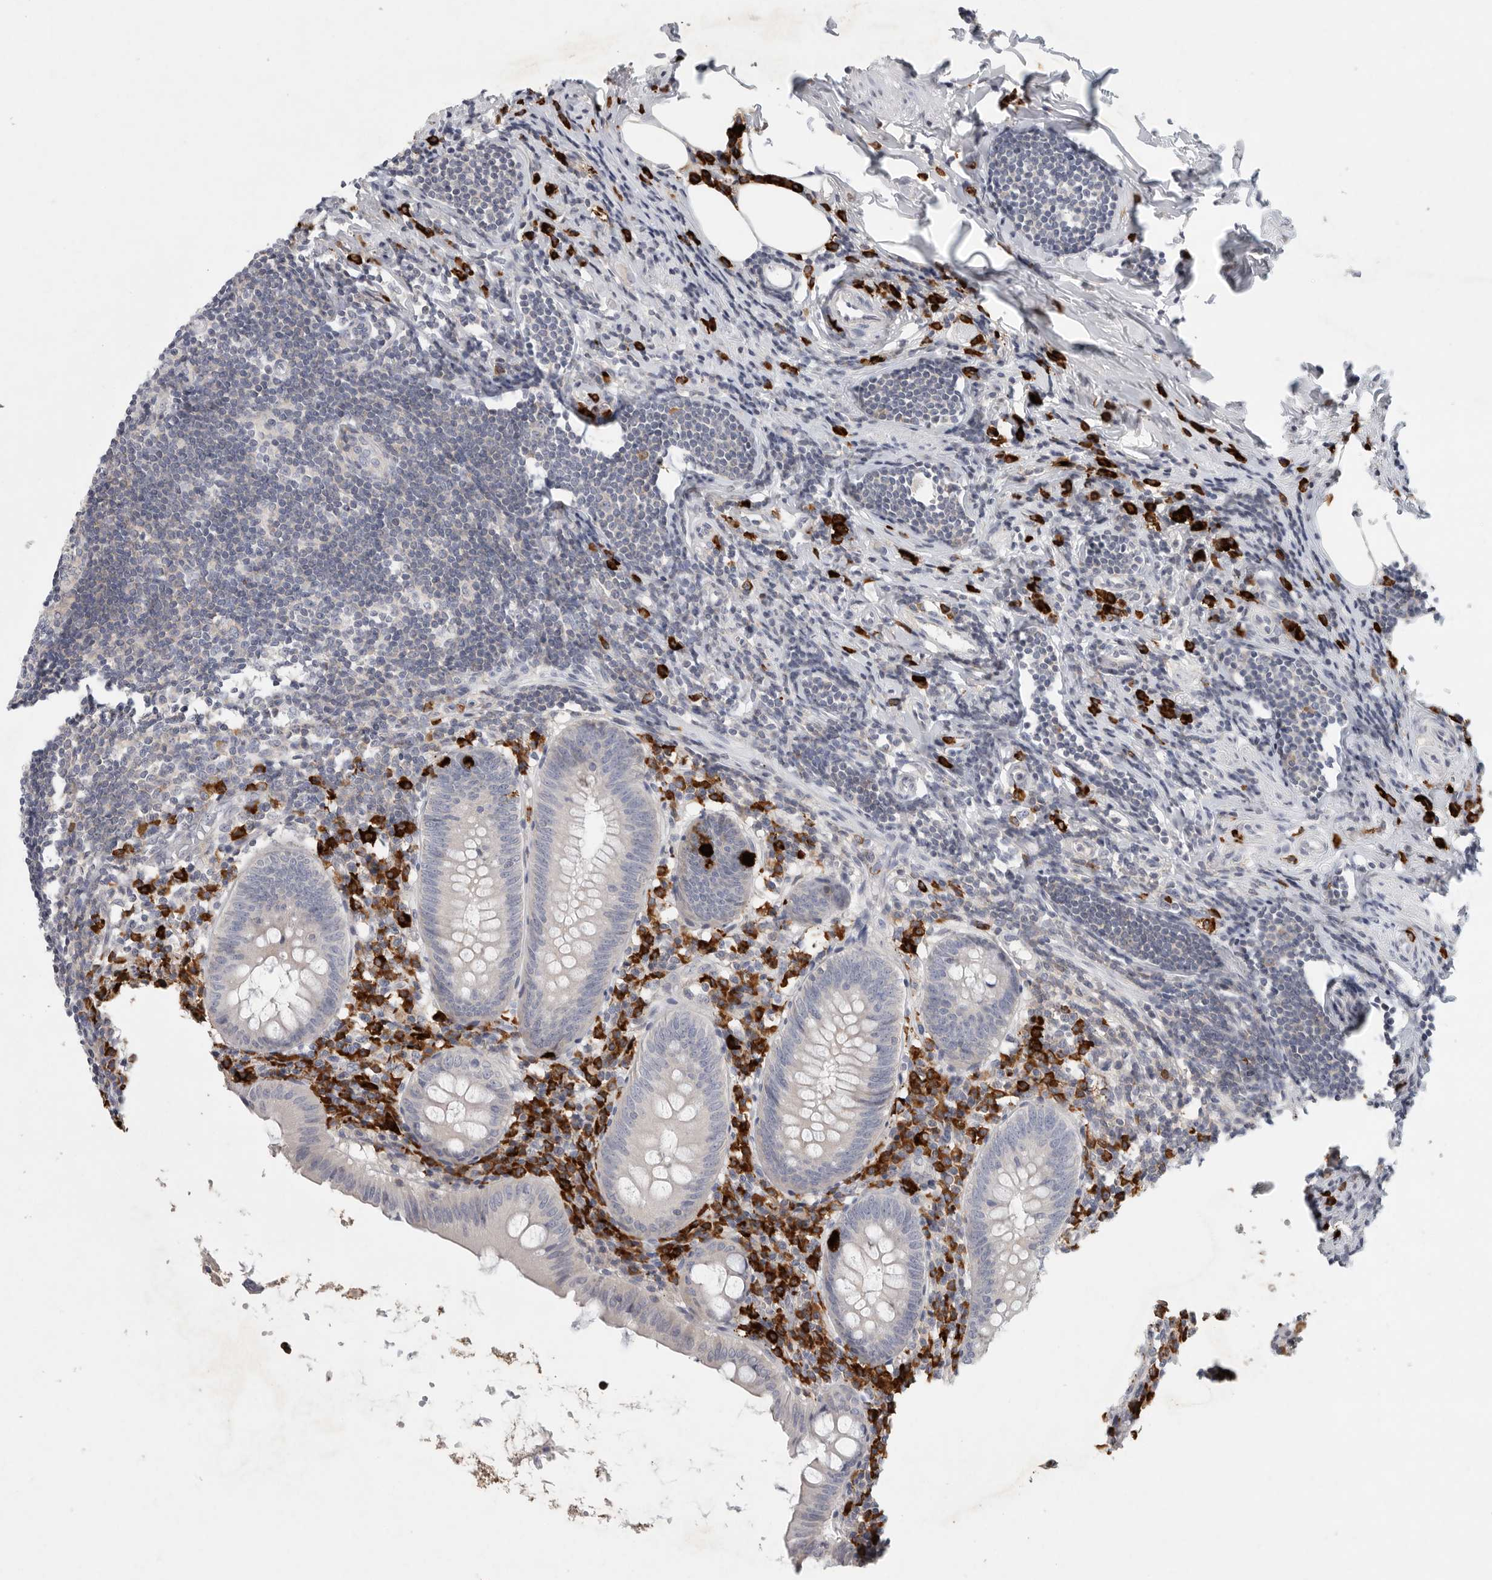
{"staining": {"intensity": "weak", "quantity": "<25%", "location": "cytoplasmic/membranous"}, "tissue": "appendix", "cell_type": "Glandular cells", "image_type": "normal", "snomed": [{"axis": "morphology", "description": "Normal tissue, NOS"}, {"axis": "topography", "description": "Appendix"}], "caption": "Unremarkable appendix was stained to show a protein in brown. There is no significant positivity in glandular cells. (IHC, brightfield microscopy, high magnification).", "gene": "TMEM69", "patient": {"sex": "female", "age": 54}}